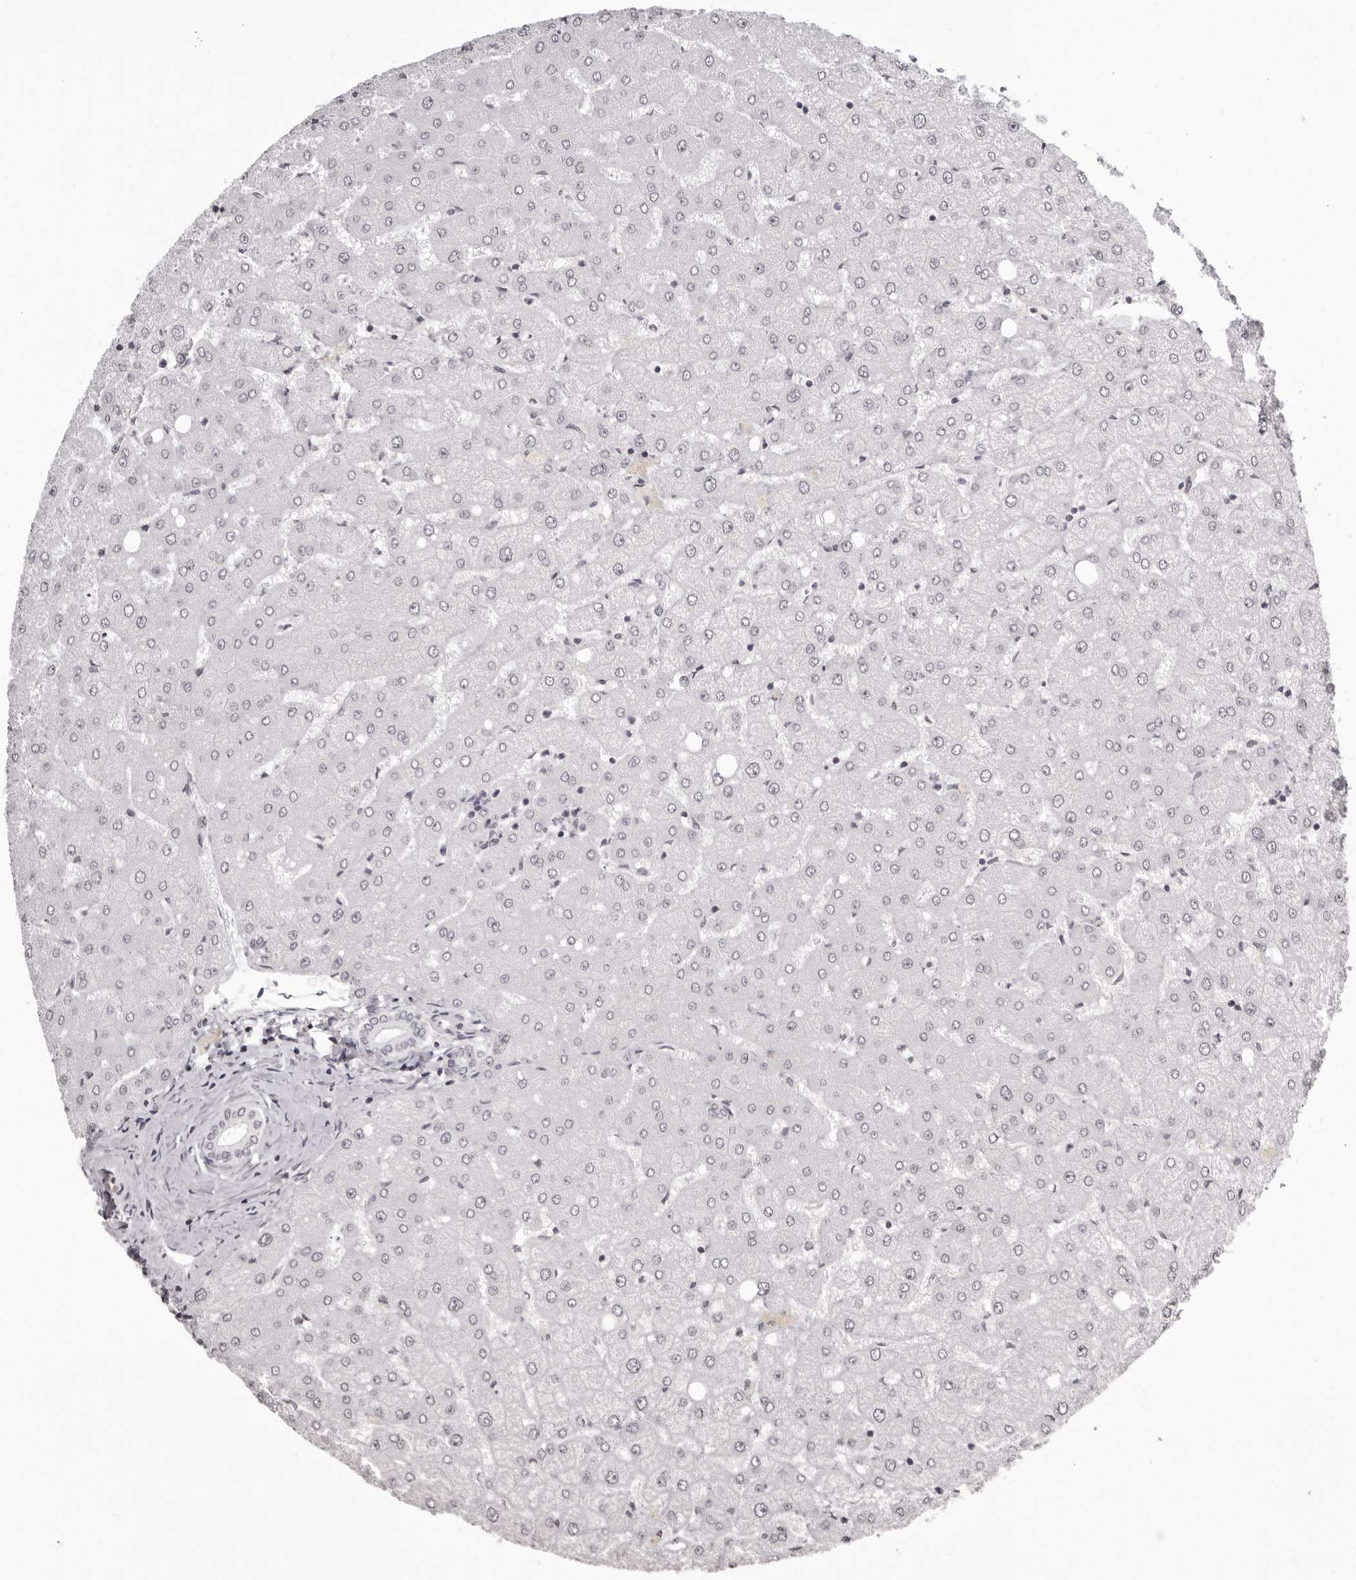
{"staining": {"intensity": "negative", "quantity": "none", "location": "none"}, "tissue": "liver", "cell_type": "Cholangiocytes", "image_type": "normal", "snomed": [{"axis": "morphology", "description": "Normal tissue, NOS"}, {"axis": "topography", "description": "Liver"}], "caption": "High power microscopy histopathology image of an IHC photomicrograph of unremarkable liver, revealing no significant positivity in cholangiocytes.", "gene": "C8orf74", "patient": {"sex": "female", "age": 54}}